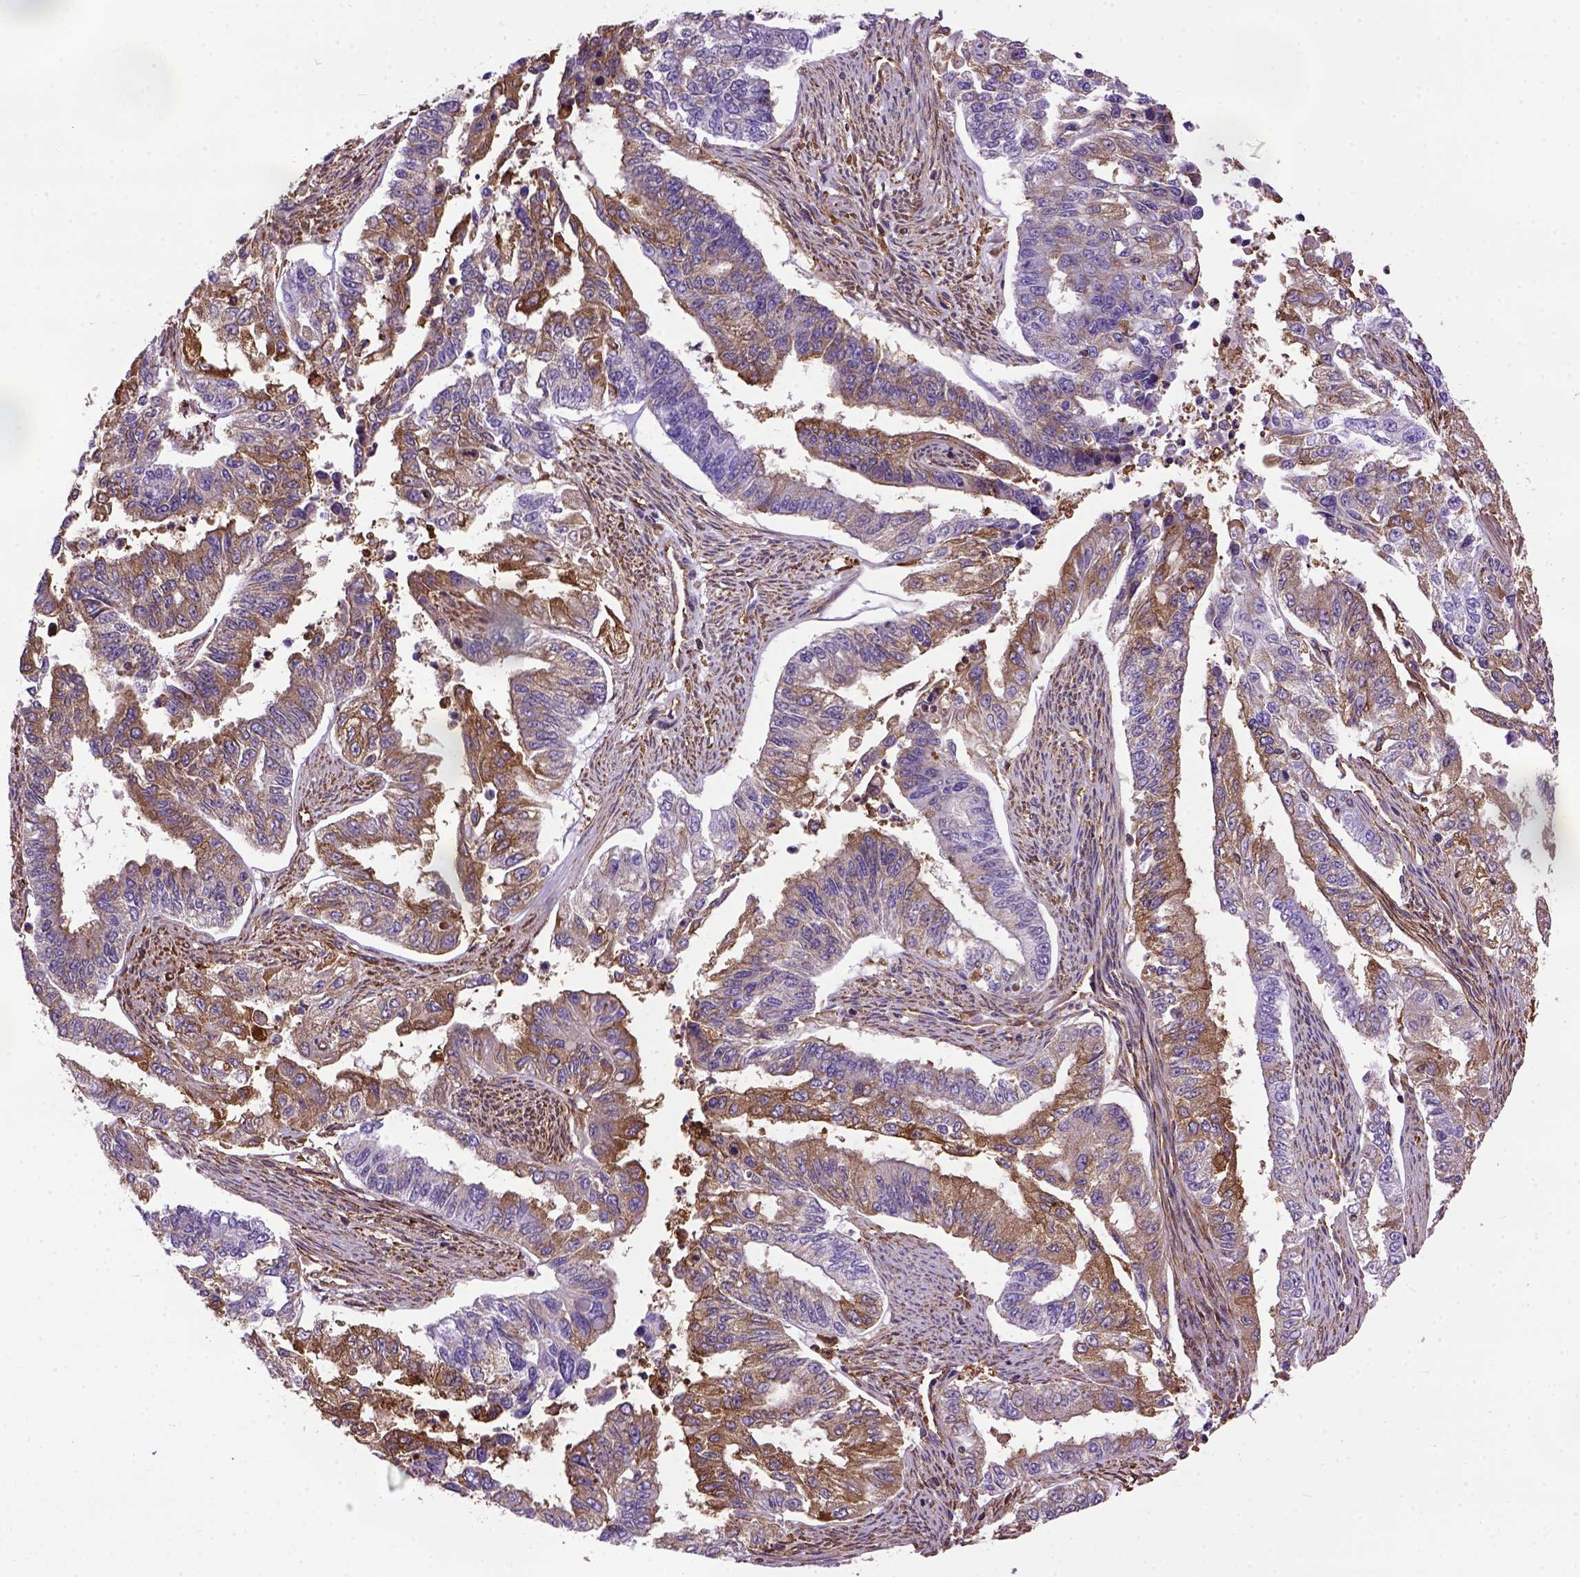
{"staining": {"intensity": "weak", "quantity": "25%-75%", "location": "cytoplasmic/membranous"}, "tissue": "endometrial cancer", "cell_type": "Tumor cells", "image_type": "cancer", "snomed": [{"axis": "morphology", "description": "Adenocarcinoma, NOS"}, {"axis": "topography", "description": "Uterus"}], "caption": "High-magnification brightfield microscopy of adenocarcinoma (endometrial) stained with DAB (brown) and counterstained with hematoxylin (blue). tumor cells exhibit weak cytoplasmic/membranous staining is appreciated in approximately25%-75% of cells.", "gene": "MVP", "patient": {"sex": "female", "age": 59}}